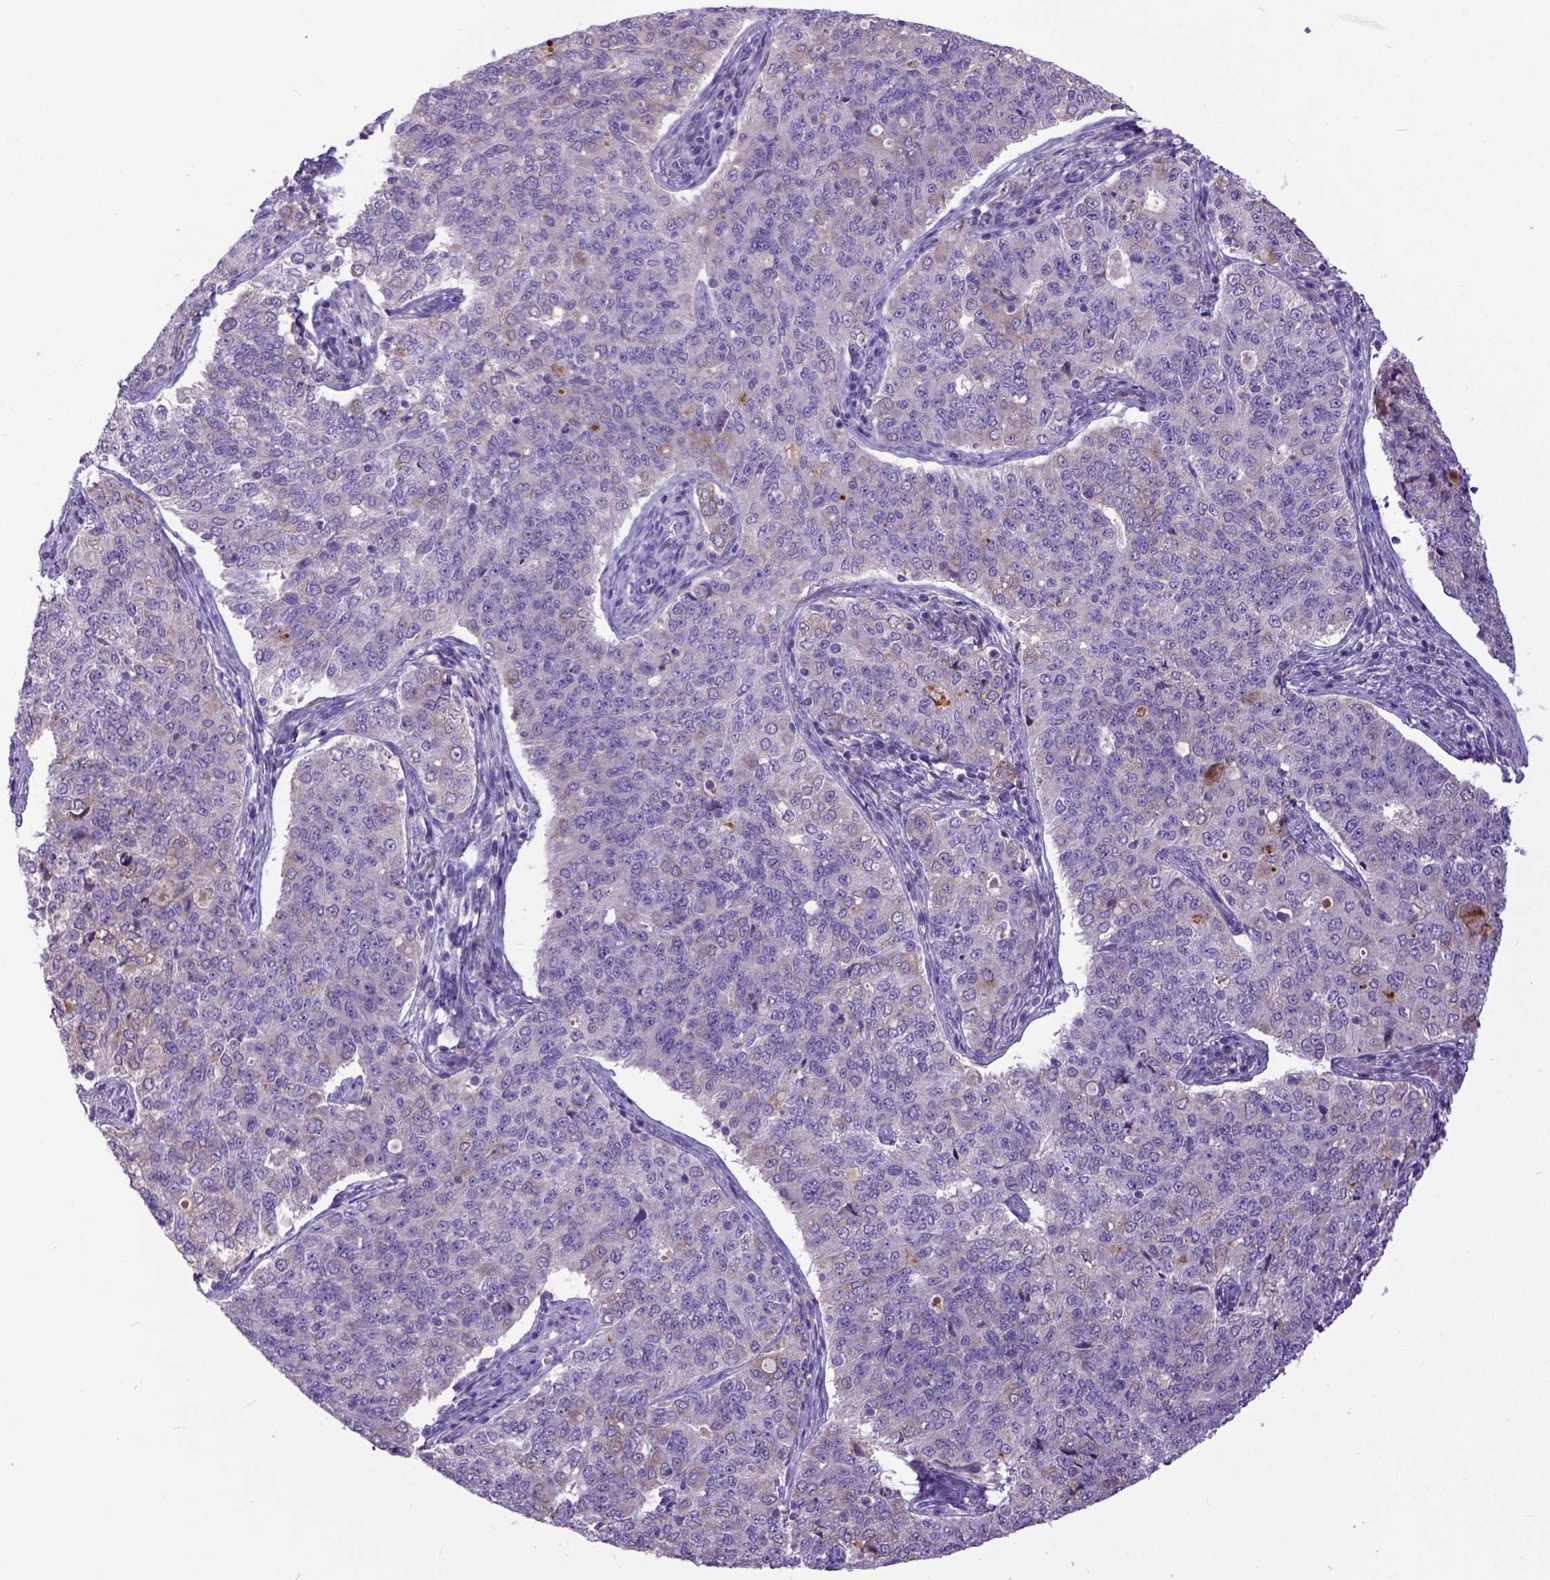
{"staining": {"intensity": "moderate", "quantity": "<25%", "location": "cytoplasmic/membranous"}, "tissue": "endometrial cancer", "cell_type": "Tumor cells", "image_type": "cancer", "snomed": [{"axis": "morphology", "description": "Adenocarcinoma, NOS"}, {"axis": "topography", "description": "Endometrium"}], "caption": "Brown immunohistochemical staining in endometrial cancer (adenocarcinoma) shows moderate cytoplasmic/membranous positivity in about <25% of tumor cells.", "gene": "NEK5", "patient": {"sex": "female", "age": 43}}